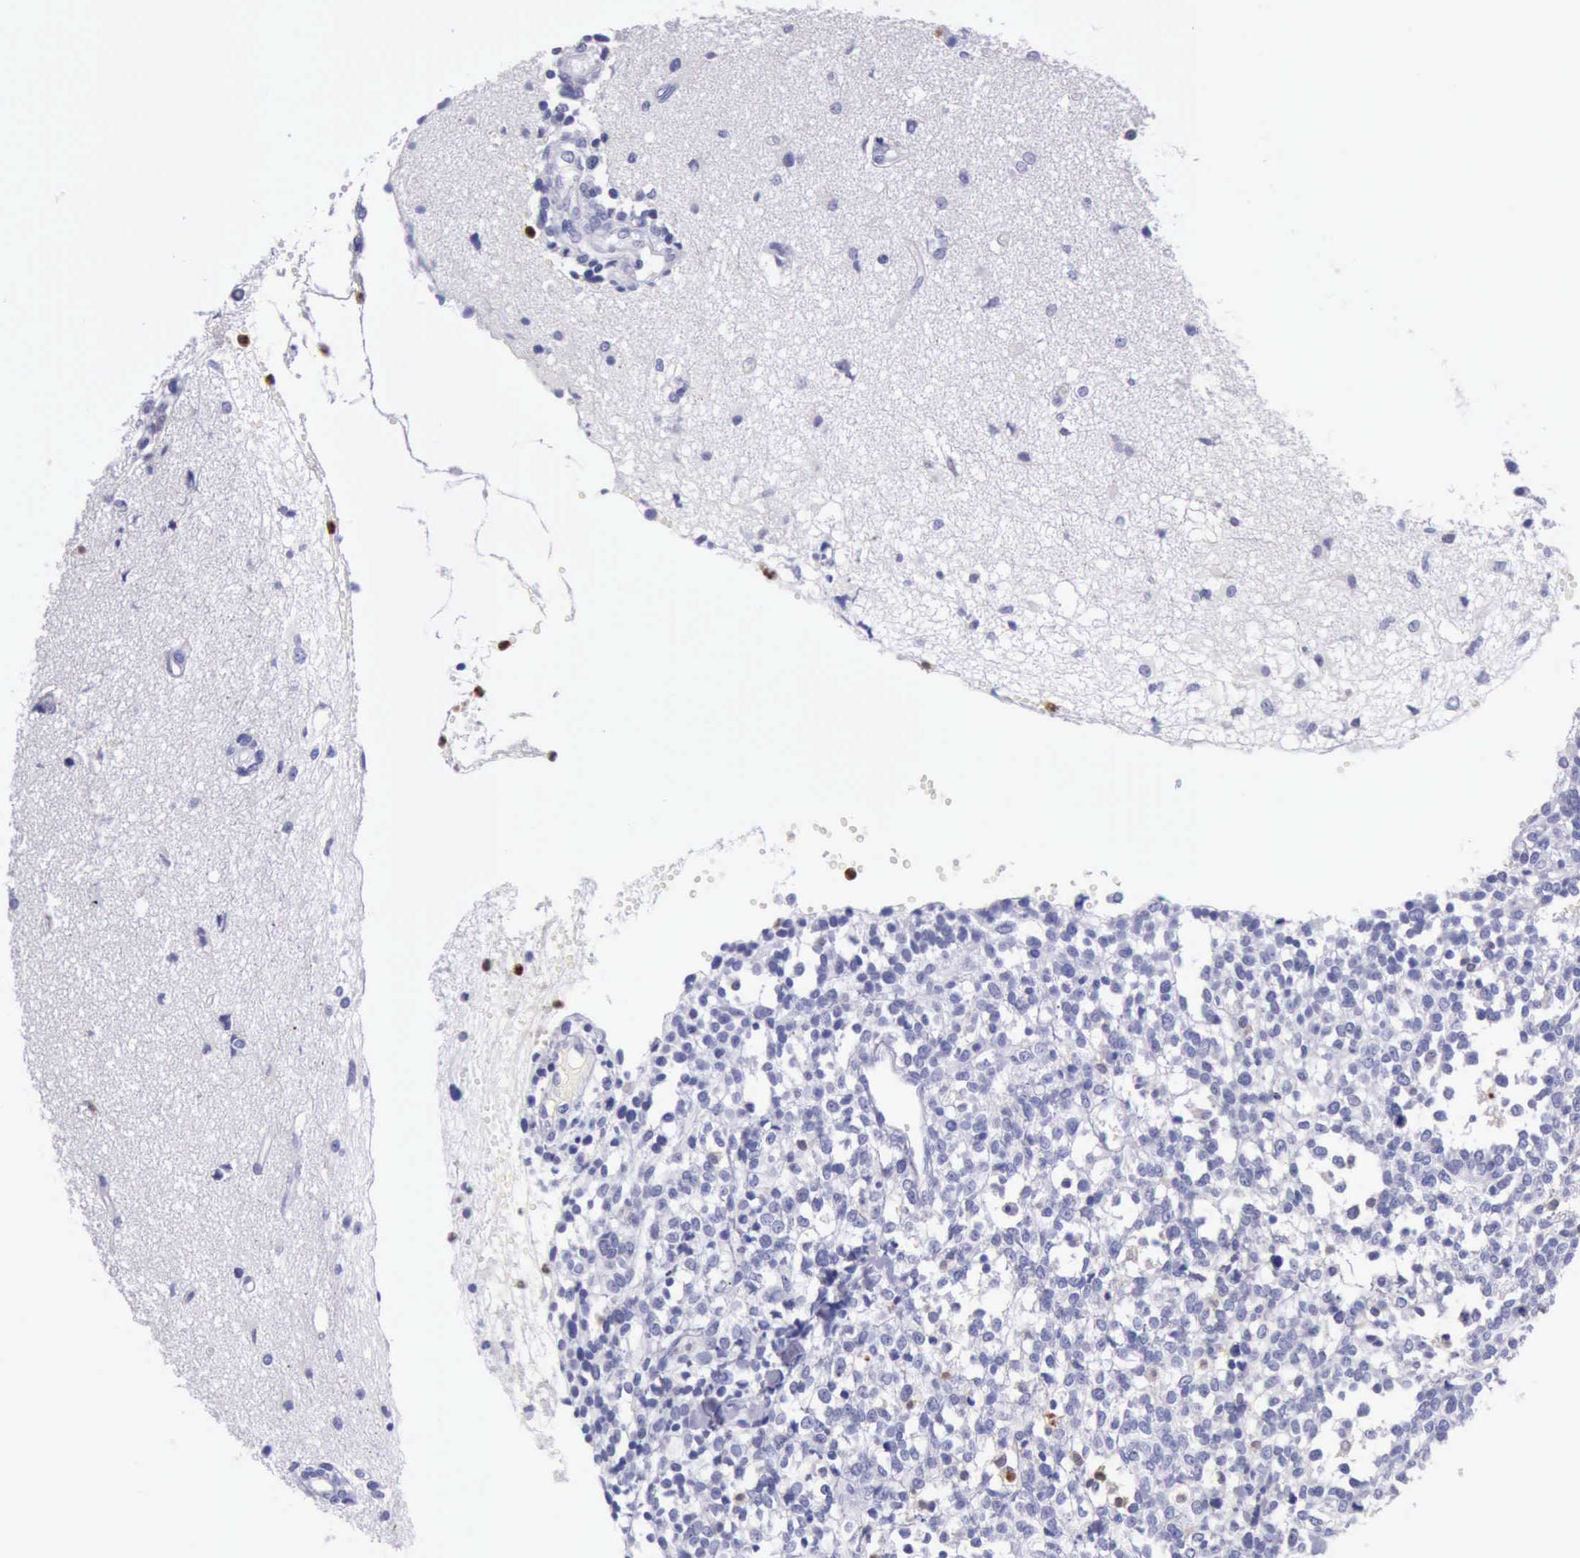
{"staining": {"intensity": "negative", "quantity": "none", "location": "none"}, "tissue": "glioma", "cell_type": "Tumor cells", "image_type": "cancer", "snomed": [{"axis": "morphology", "description": "Glioma, malignant, High grade"}, {"axis": "topography", "description": "Brain"}], "caption": "High magnification brightfield microscopy of glioma stained with DAB (3,3'-diaminobenzidine) (brown) and counterstained with hematoxylin (blue): tumor cells show no significant positivity. The staining was performed using DAB to visualize the protein expression in brown, while the nuclei were stained in blue with hematoxylin (Magnification: 20x).", "gene": "CSTA", "patient": {"sex": "male", "age": 66}}